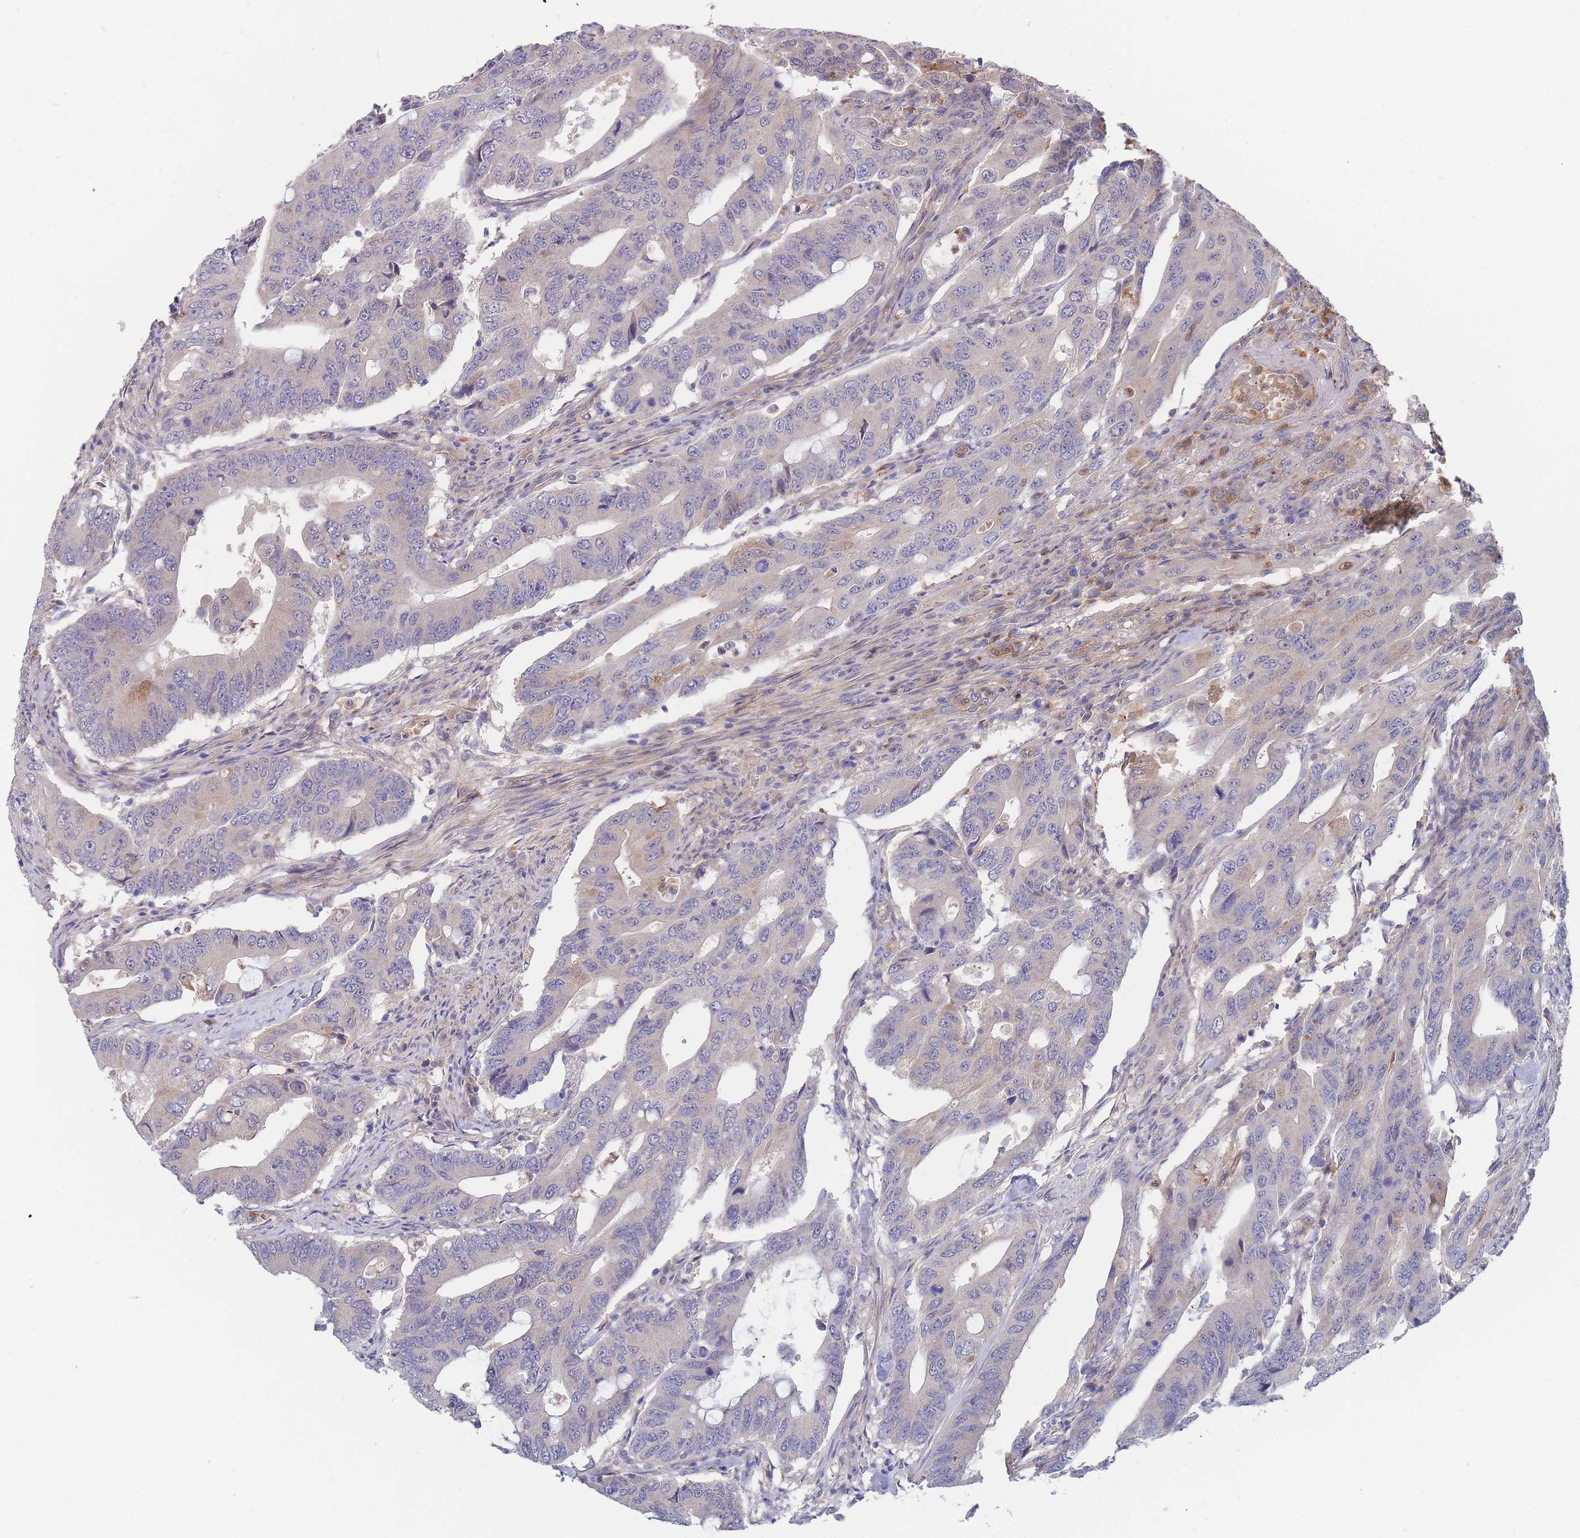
{"staining": {"intensity": "negative", "quantity": "none", "location": "none"}, "tissue": "colorectal cancer", "cell_type": "Tumor cells", "image_type": "cancer", "snomed": [{"axis": "morphology", "description": "Adenocarcinoma, NOS"}, {"axis": "topography", "description": "Colon"}], "caption": "High power microscopy photomicrograph of an IHC micrograph of colorectal cancer (adenocarcinoma), revealing no significant positivity in tumor cells. (DAB immunohistochemistry (IHC) visualized using brightfield microscopy, high magnification).", "gene": "NUB1", "patient": {"sex": "male", "age": 71}}